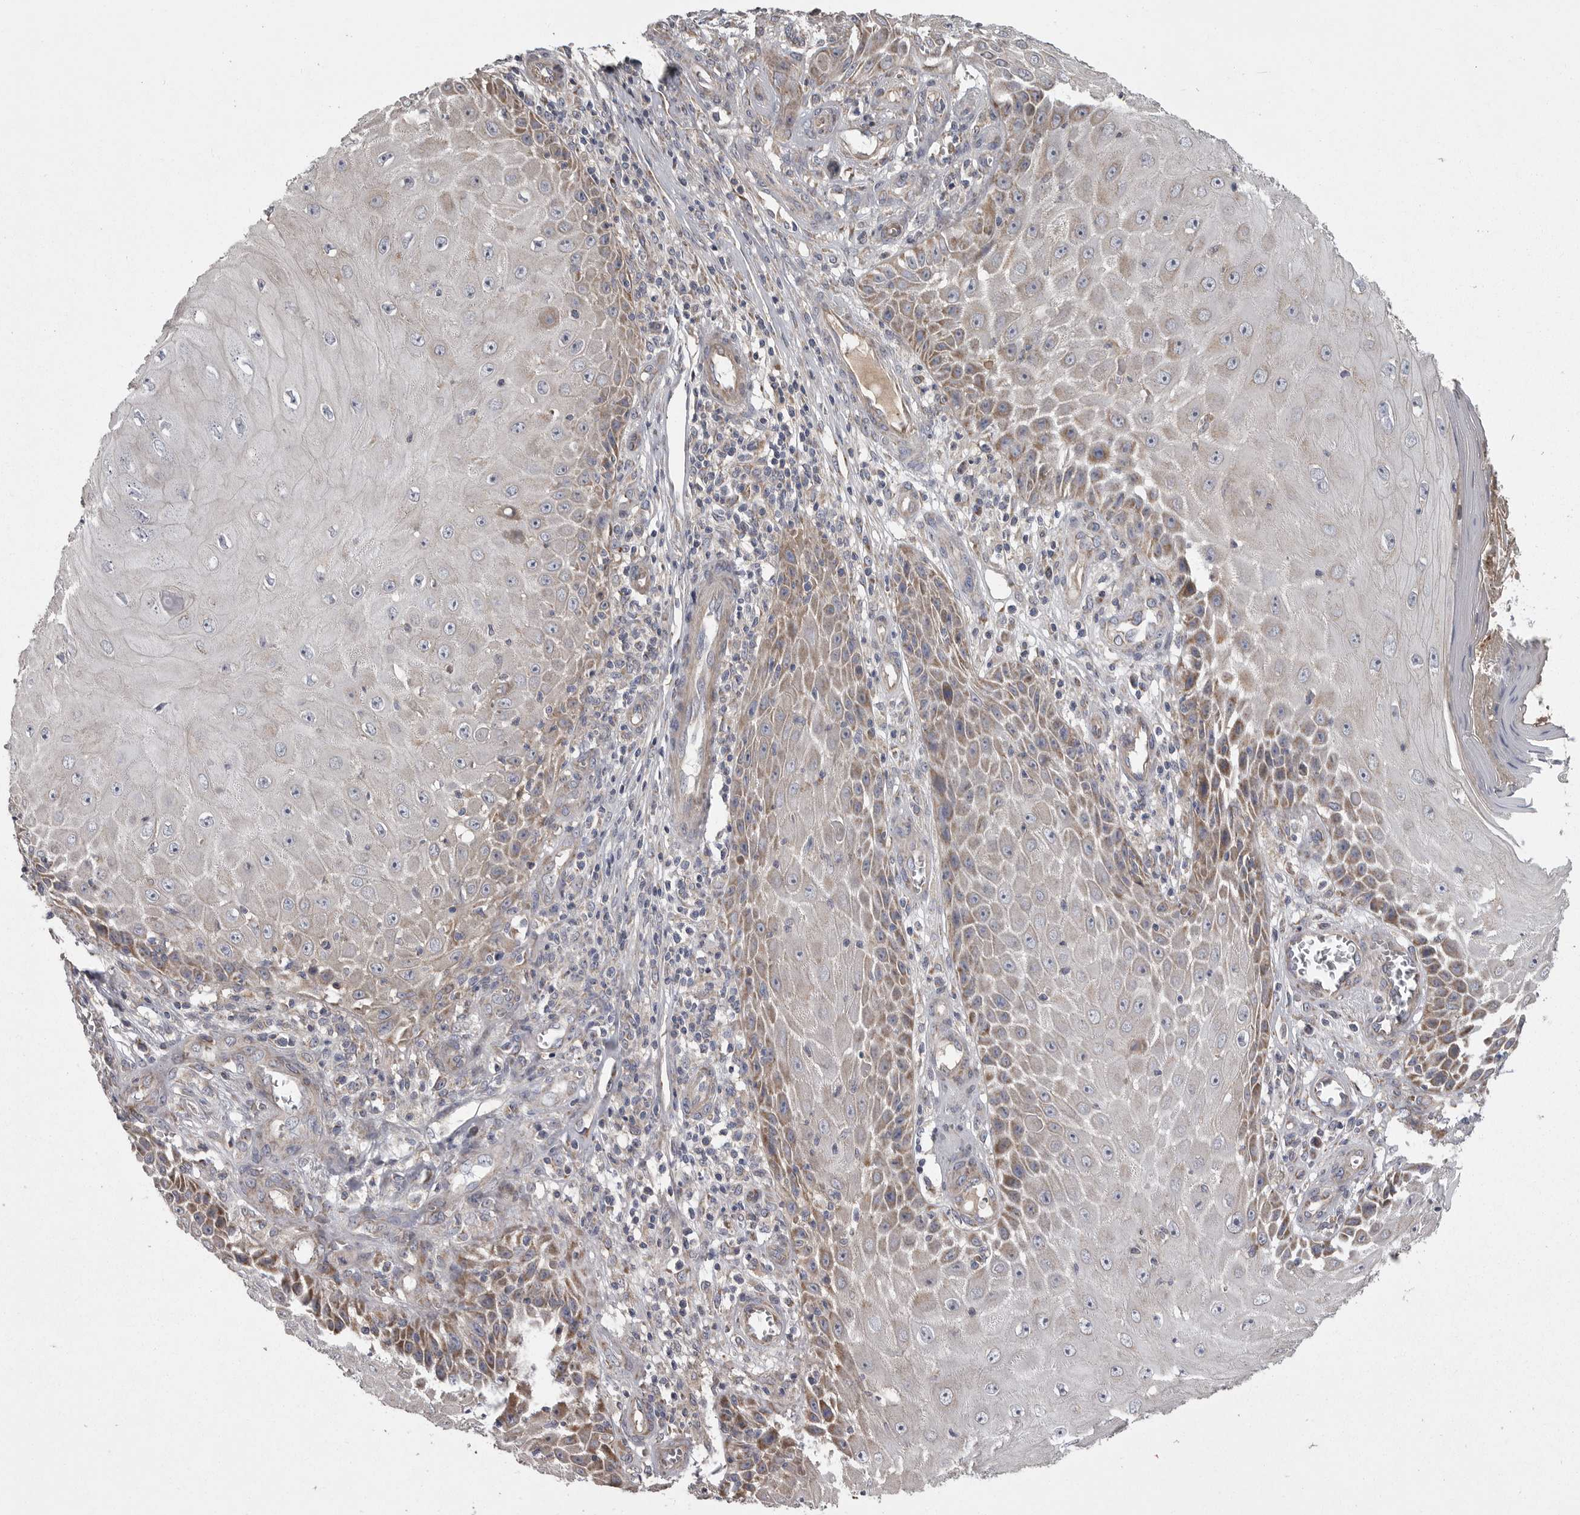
{"staining": {"intensity": "moderate", "quantity": "<25%", "location": "cytoplasmic/membranous"}, "tissue": "skin cancer", "cell_type": "Tumor cells", "image_type": "cancer", "snomed": [{"axis": "morphology", "description": "Squamous cell carcinoma, NOS"}, {"axis": "topography", "description": "Skin"}], "caption": "This photomicrograph exhibits skin squamous cell carcinoma stained with IHC to label a protein in brown. The cytoplasmic/membranous of tumor cells show moderate positivity for the protein. Nuclei are counter-stained blue.", "gene": "CRP", "patient": {"sex": "female", "age": 73}}